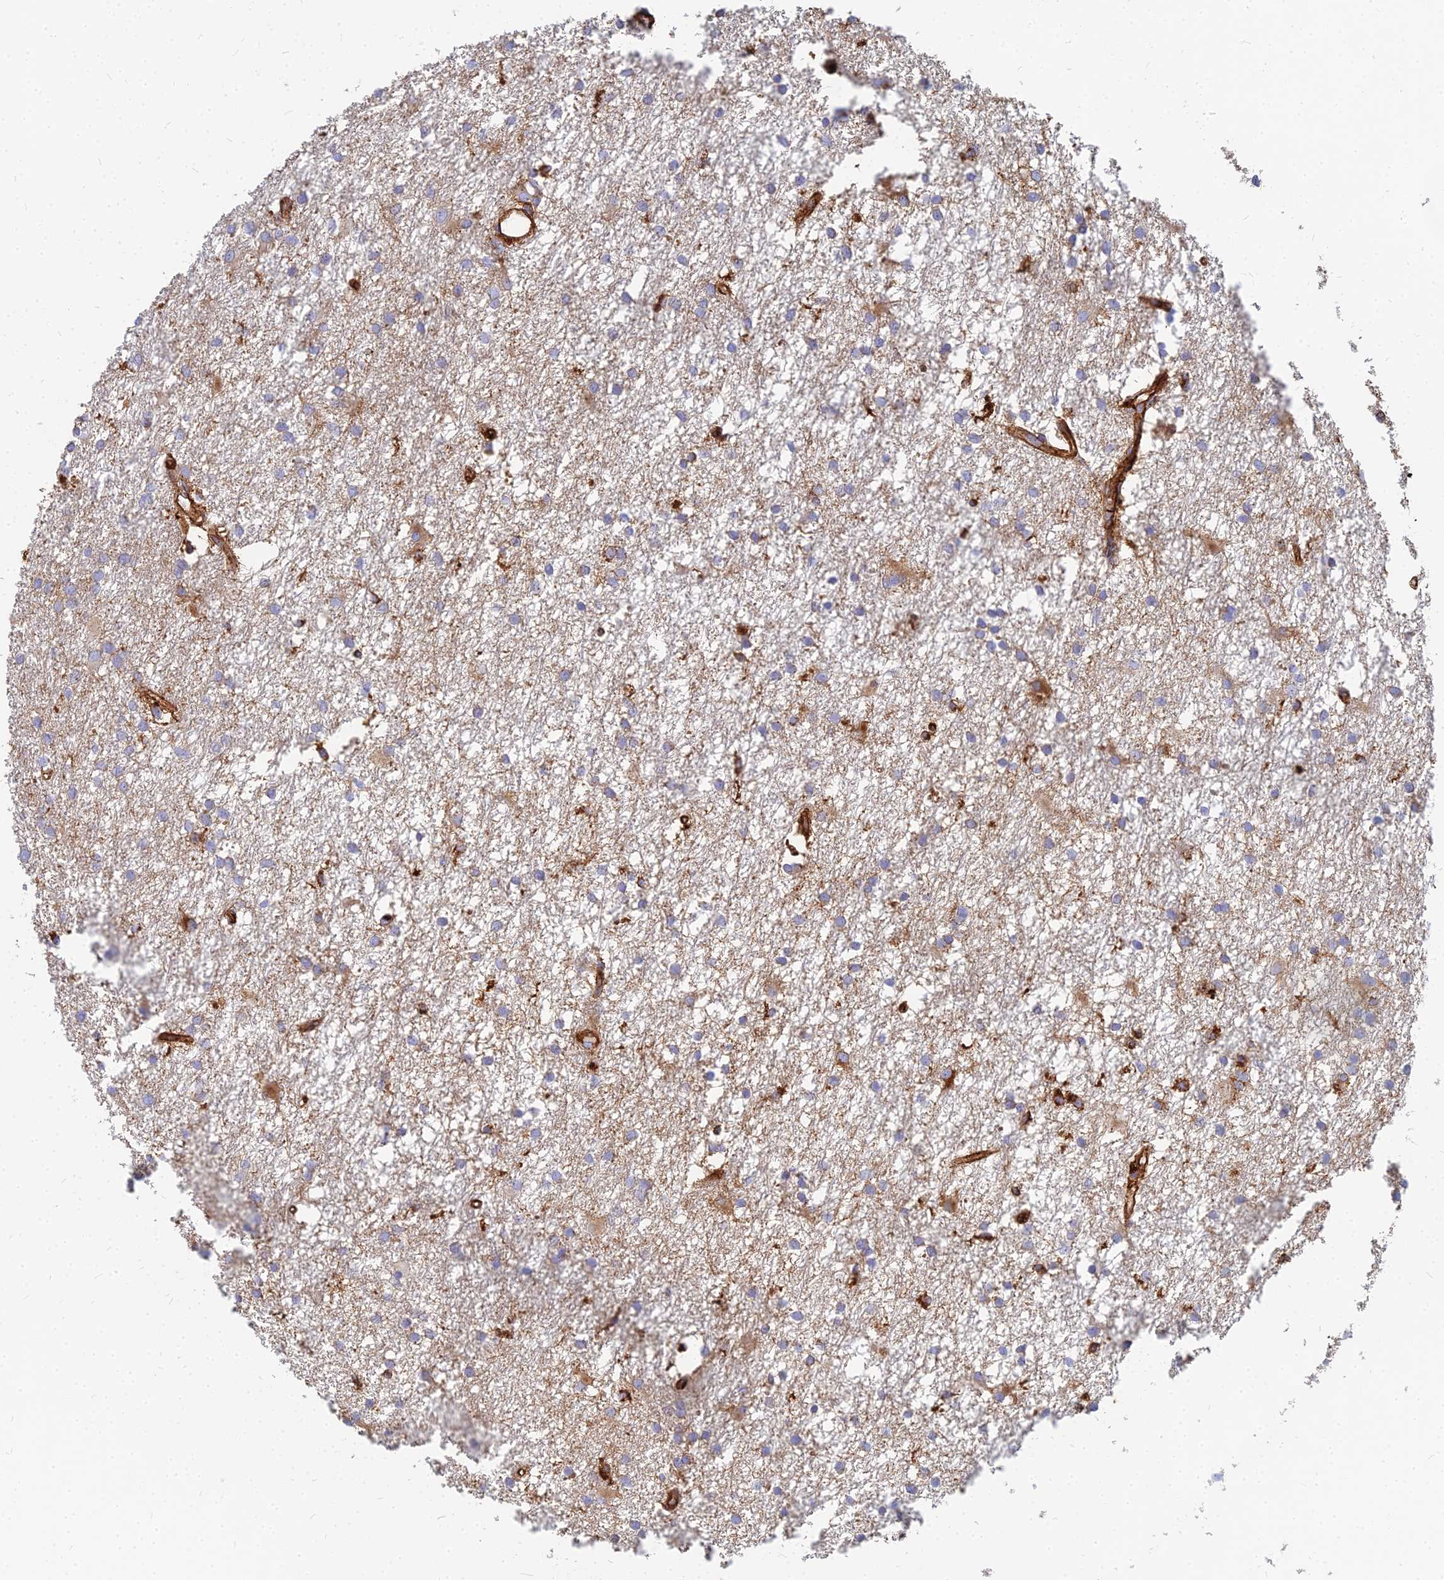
{"staining": {"intensity": "negative", "quantity": "none", "location": "none"}, "tissue": "glioma", "cell_type": "Tumor cells", "image_type": "cancer", "snomed": [{"axis": "morphology", "description": "Glioma, malignant, High grade"}, {"axis": "topography", "description": "Brain"}], "caption": "Tumor cells show no significant staining in glioma.", "gene": "VAT1", "patient": {"sex": "male", "age": 77}}